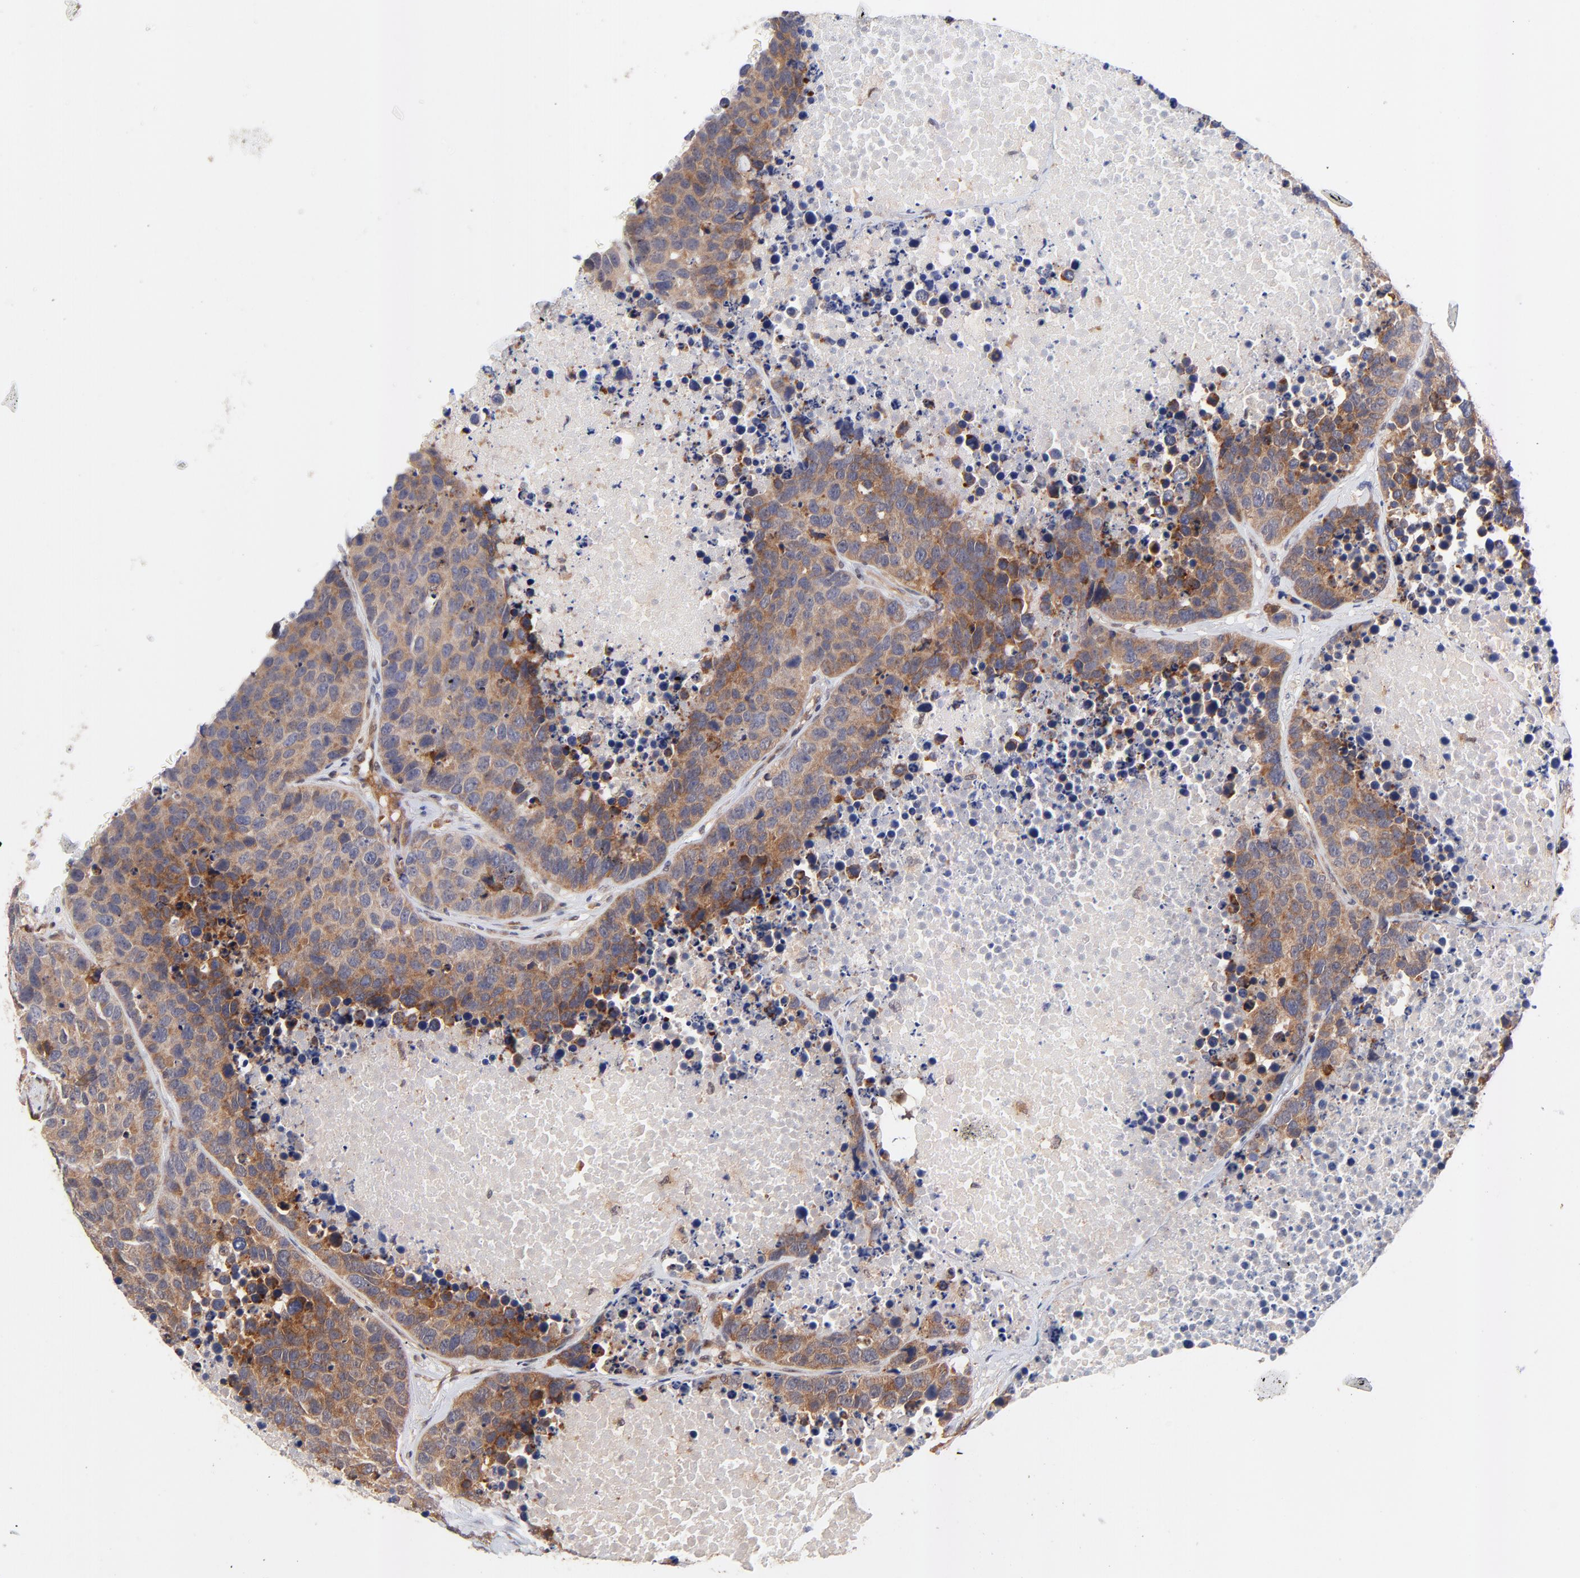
{"staining": {"intensity": "moderate", "quantity": ">75%", "location": "cytoplasmic/membranous"}, "tissue": "carcinoid", "cell_type": "Tumor cells", "image_type": "cancer", "snomed": [{"axis": "morphology", "description": "Carcinoid, malignant, NOS"}, {"axis": "topography", "description": "Lung"}], "caption": "Immunohistochemical staining of malignant carcinoid demonstrates medium levels of moderate cytoplasmic/membranous positivity in about >75% of tumor cells.", "gene": "TXNL1", "patient": {"sex": "male", "age": 60}}